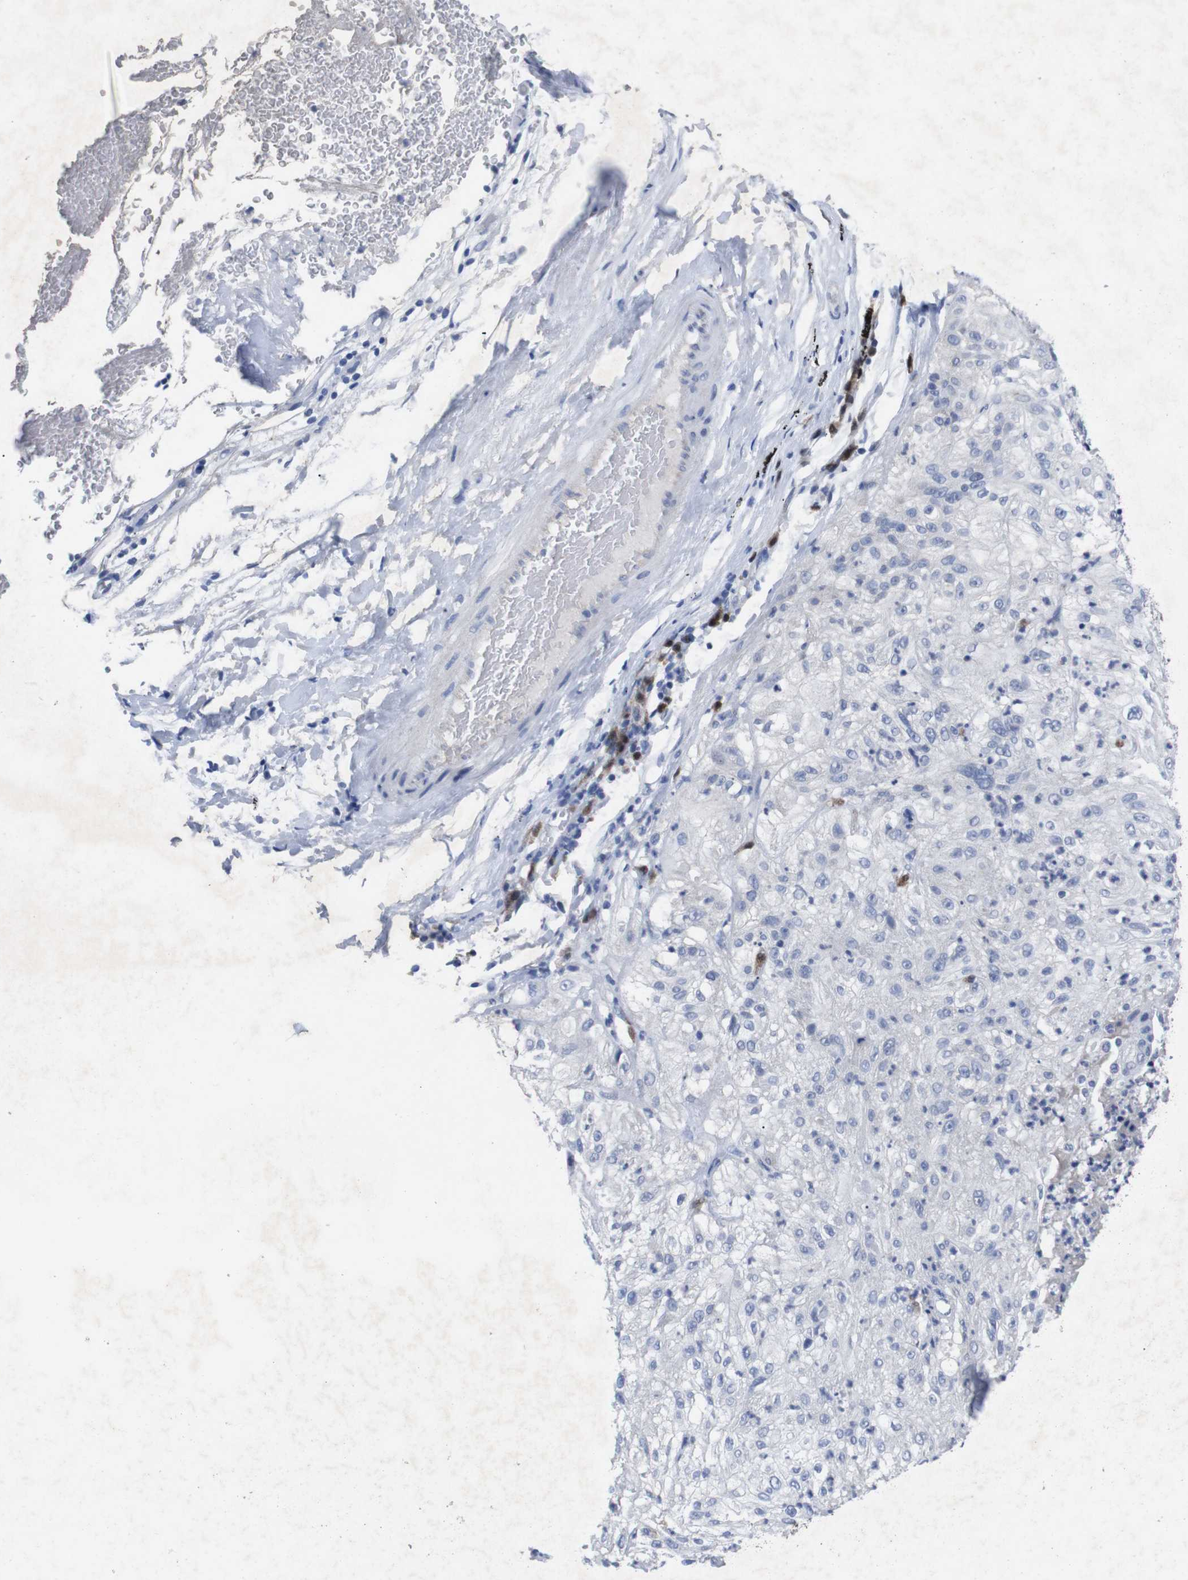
{"staining": {"intensity": "negative", "quantity": "none", "location": "none"}, "tissue": "lung cancer", "cell_type": "Tumor cells", "image_type": "cancer", "snomed": [{"axis": "morphology", "description": "Inflammation, NOS"}, {"axis": "morphology", "description": "Squamous cell carcinoma, NOS"}, {"axis": "topography", "description": "Lymph node"}, {"axis": "topography", "description": "Soft tissue"}, {"axis": "topography", "description": "Lung"}], "caption": "Immunohistochemistry (IHC) image of neoplastic tissue: lung cancer (squamous cell carcinoma) stained with DAB shows no significant protein expression in tumor cells. (Brightfield microscopy of DAB immunohistochemistry (IHC) at high magnification).", "gene": "IRF4", "patient": {"sex": "male", "age": 66}}